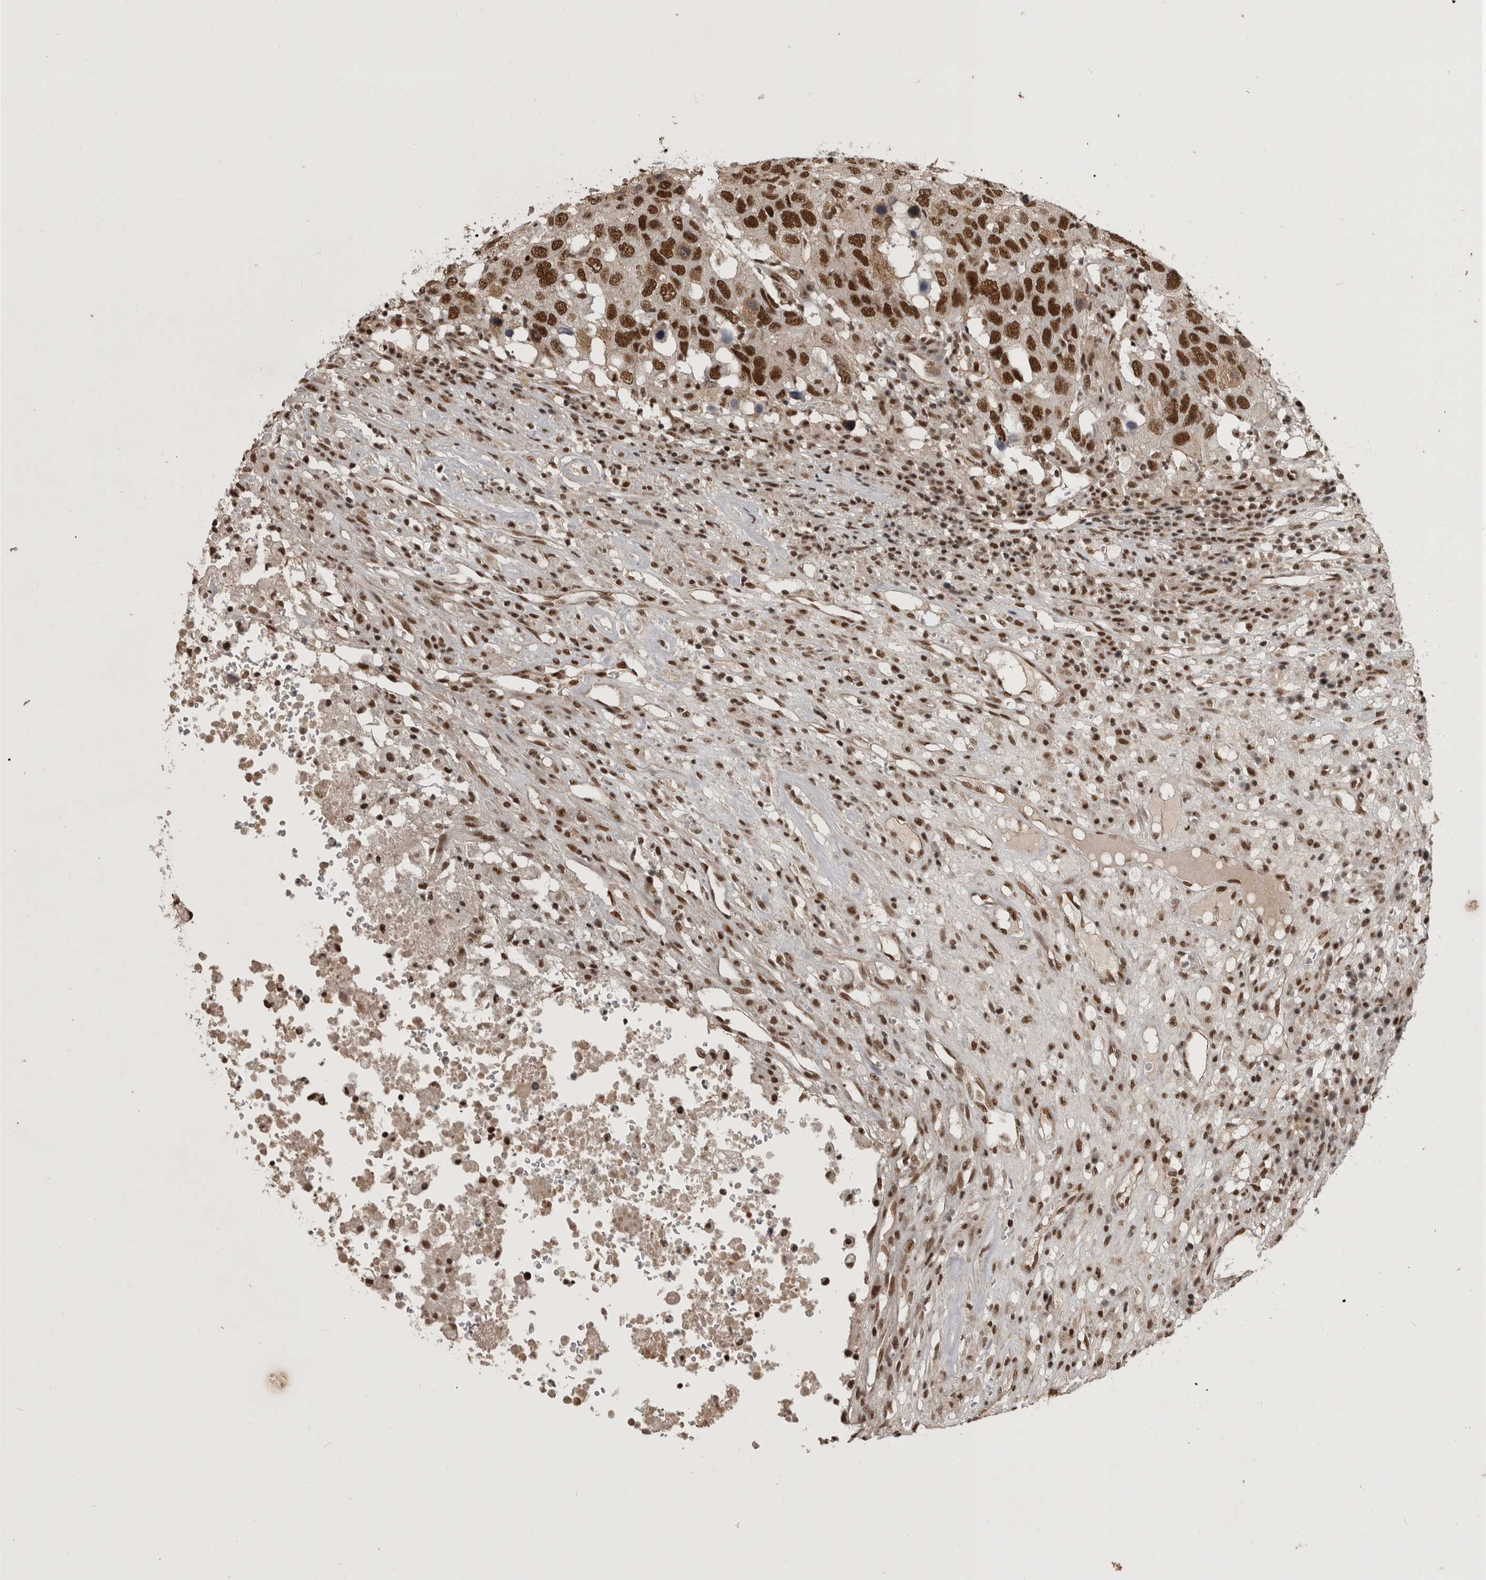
{"staining": {"intensity": "strong", "quantity": ">75%", "location": "nuclear"}, "tissue": "head and neck cancer", "cell_type": "Tumor cells", "image_type": "cancer", "snomed": [{"axis": "morphology", "description": "Squamous cell carcinoma, NOS"}, {"axis": "topography", "description": "Head-Neck"}], "caption": "Immunohistochemical staining of head and neck cancer (squamous cell carcinoma) reveals high levels of strong nuclear protein expression in about >75% of tumor cells. Using DAB (brown) and hematoxylin (blue) stains, captured at high magnification using brightfield microscopy.", "gene": "CBLL1", "patient": {"sex": "male", "age": 66}}